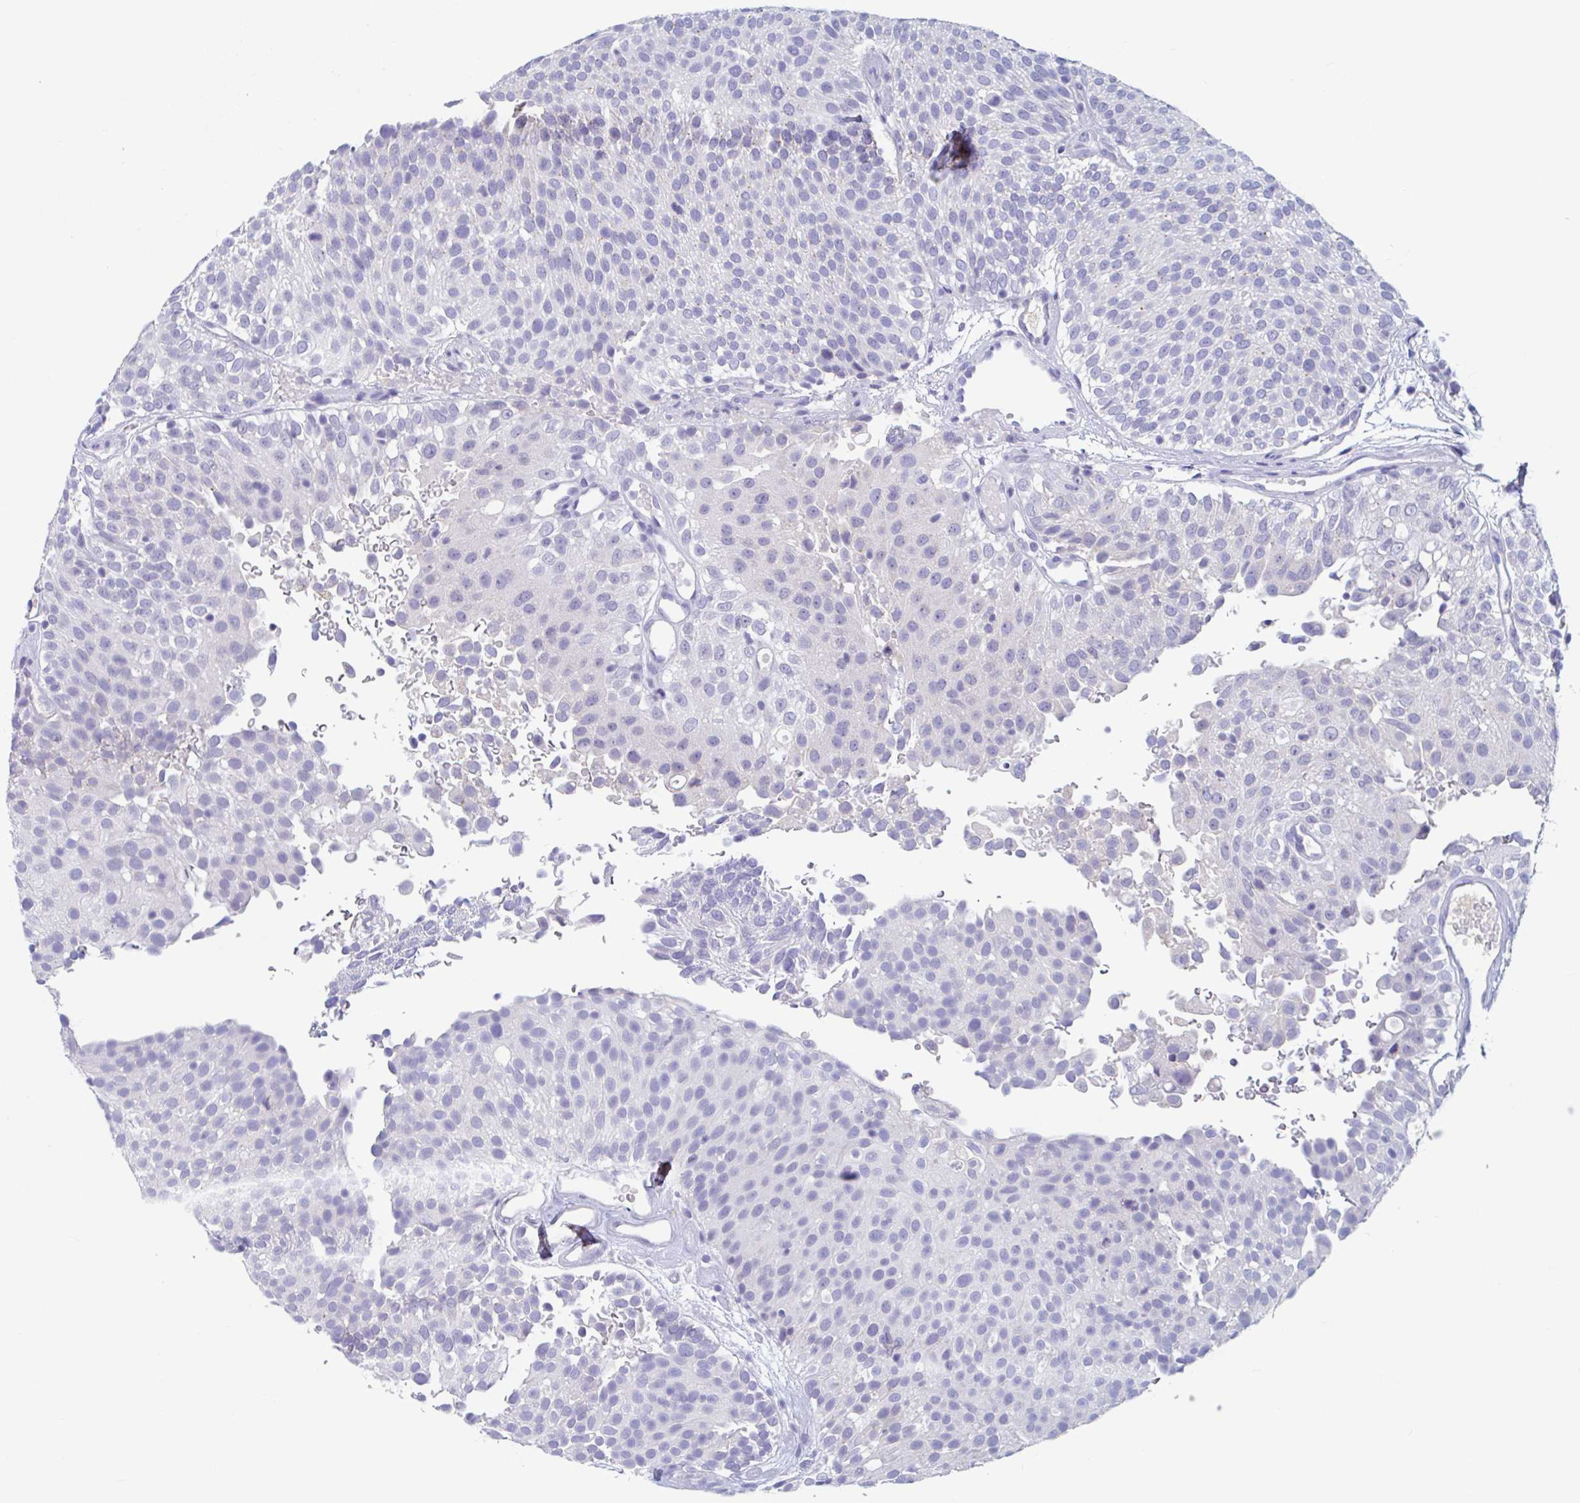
{"staining": {"intensity": "negative", "quantity": "none", "location": "none"}, "tissue": "urothelial cancer", "cell_type": "Tumor cells", "image_type": "cancer", "snomed": [{"axis": "morphology", "description": "Urothelial carcinoma, Low grade"}, {"axis": "topography", "description": "Urinary bladder"}], "caption": "This is an immunohistochemistry photomicrograph of human urothelial cancer. There is no staining in tumor cells.", "gene": "ZNHIT2", "patient": {"sex": "male", "age": 78}}